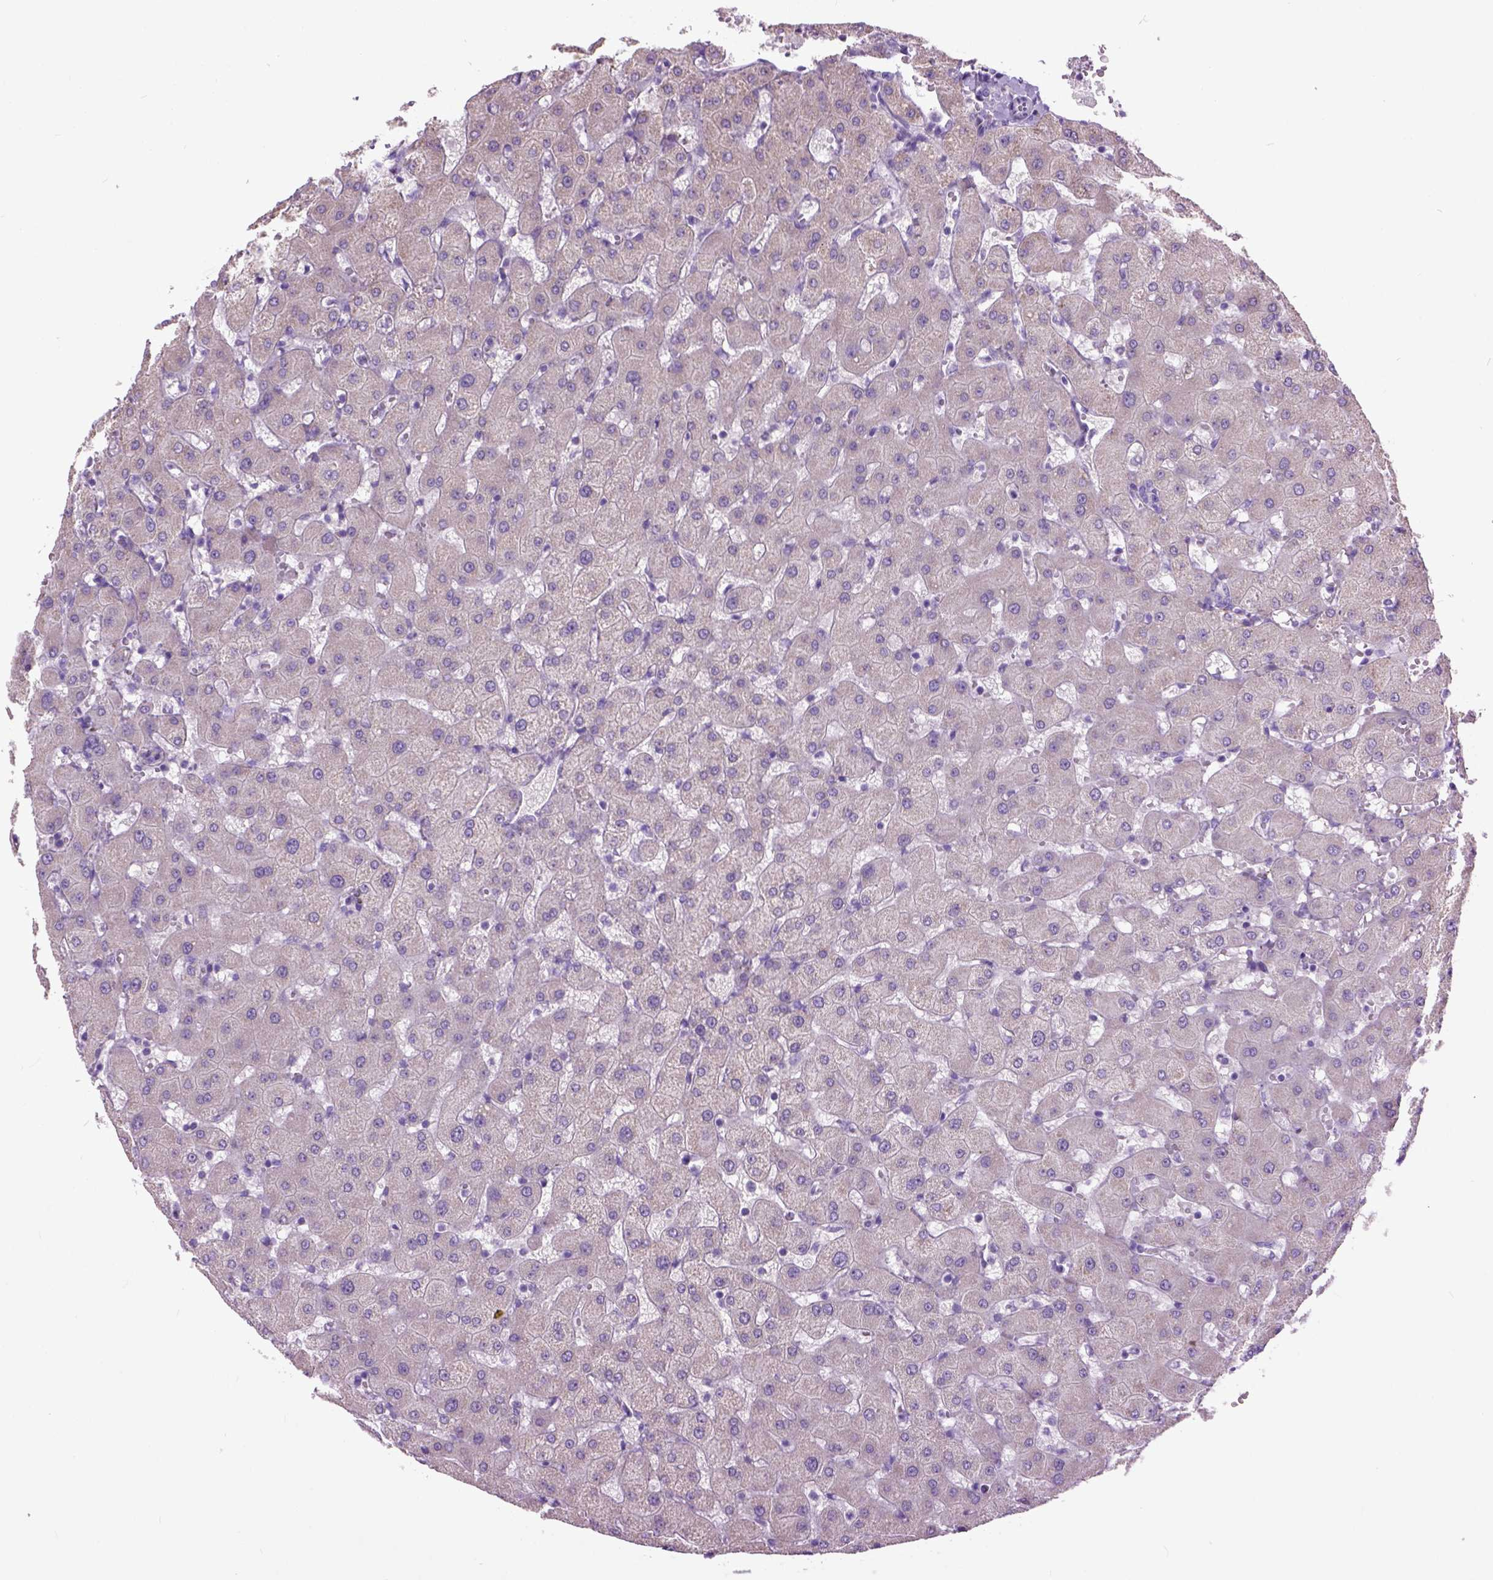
{"staining": {"intensity": "negative", "quantity": "none", "location": "none"}, "tissue": "liver", "cell_type": "Cholangiocytes", "image_type": "normal", "snomed": [{"axis": "morphology", "description": "Normal tissue, NOS"}, {"axis": "topography", "description": "Liver"}], "caption": "High power microscopy photomicrograph of an immunohistochemistry (IHC) micrograph of benign liver, revealing no significant staining in cholangiocytes. (Brightfield microscopy of DAB (3,3'-diaminobenzidine) IHC at high magnification).", "gene": "MAPT", "patient": {"sex": "female", "age": 63}}